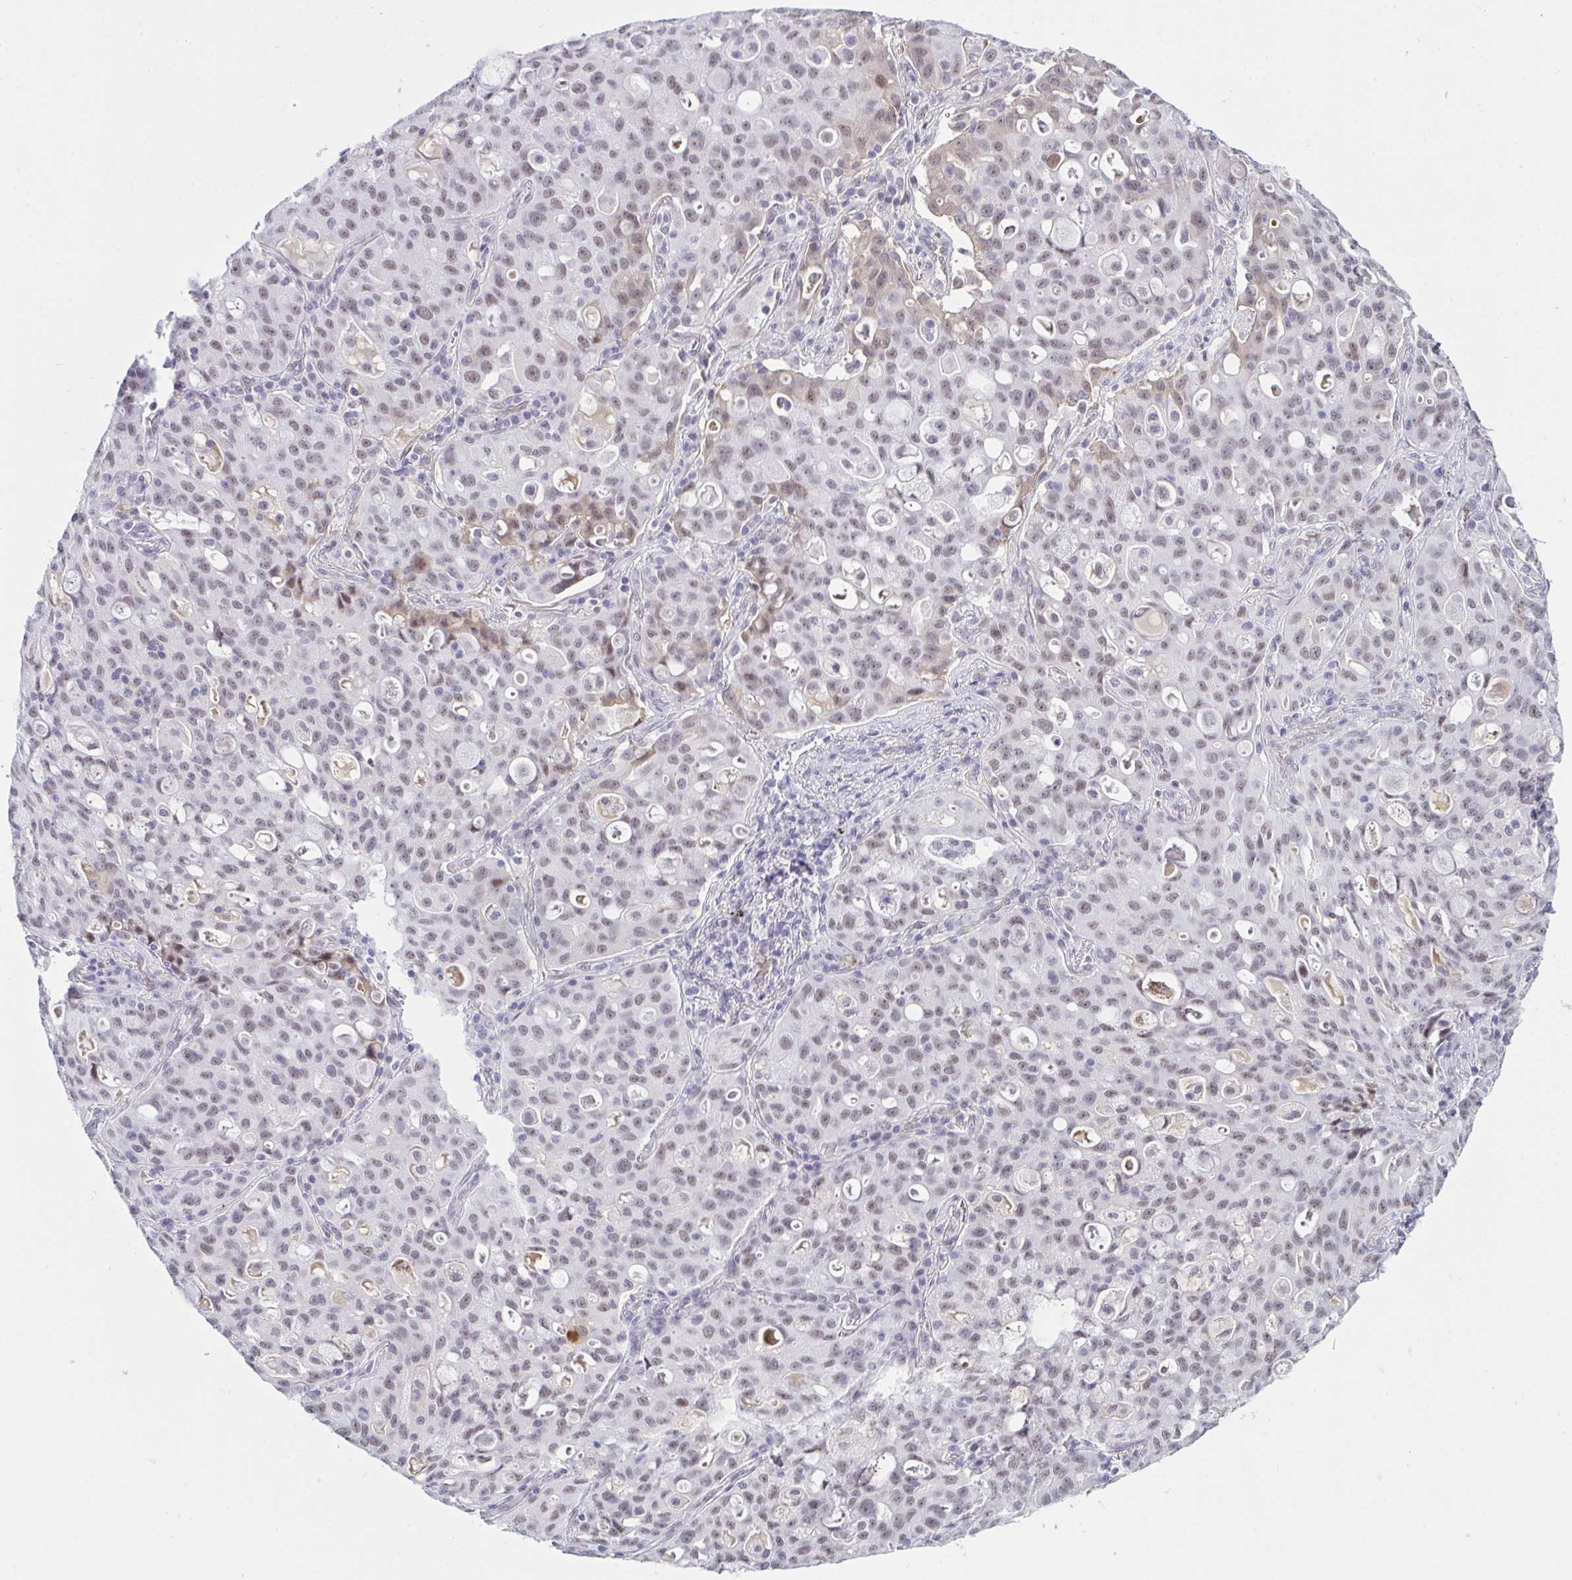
{"staining": {"intensity": "weak", "quantity": ">75%", "location": "nuclear"}, "tissue": "lung cancer", "cell_type": "Tumor cells", "image_type": "cancer", "snomed": [{"axis": "morphology", "description": "Adenocarcinoma, NOS"}, {"axis": "topography", "description": "Lung"}], "caption": "High-magnification brightfield microscopy of adenocarcinoma (lung) stained with DAB (3,3'-diaminobenzidine) (brown) and counterstained with hematoxylin (blue). tumor cells exhibit weak nuclear positivity is identified in about>75% of cells. Immunohistochemistry (ihc) stains the protein of interest in brown and the nuclei are stained blue.", "gene": "DSCAML1", "patient": {"sex": "female", "age": 44}}